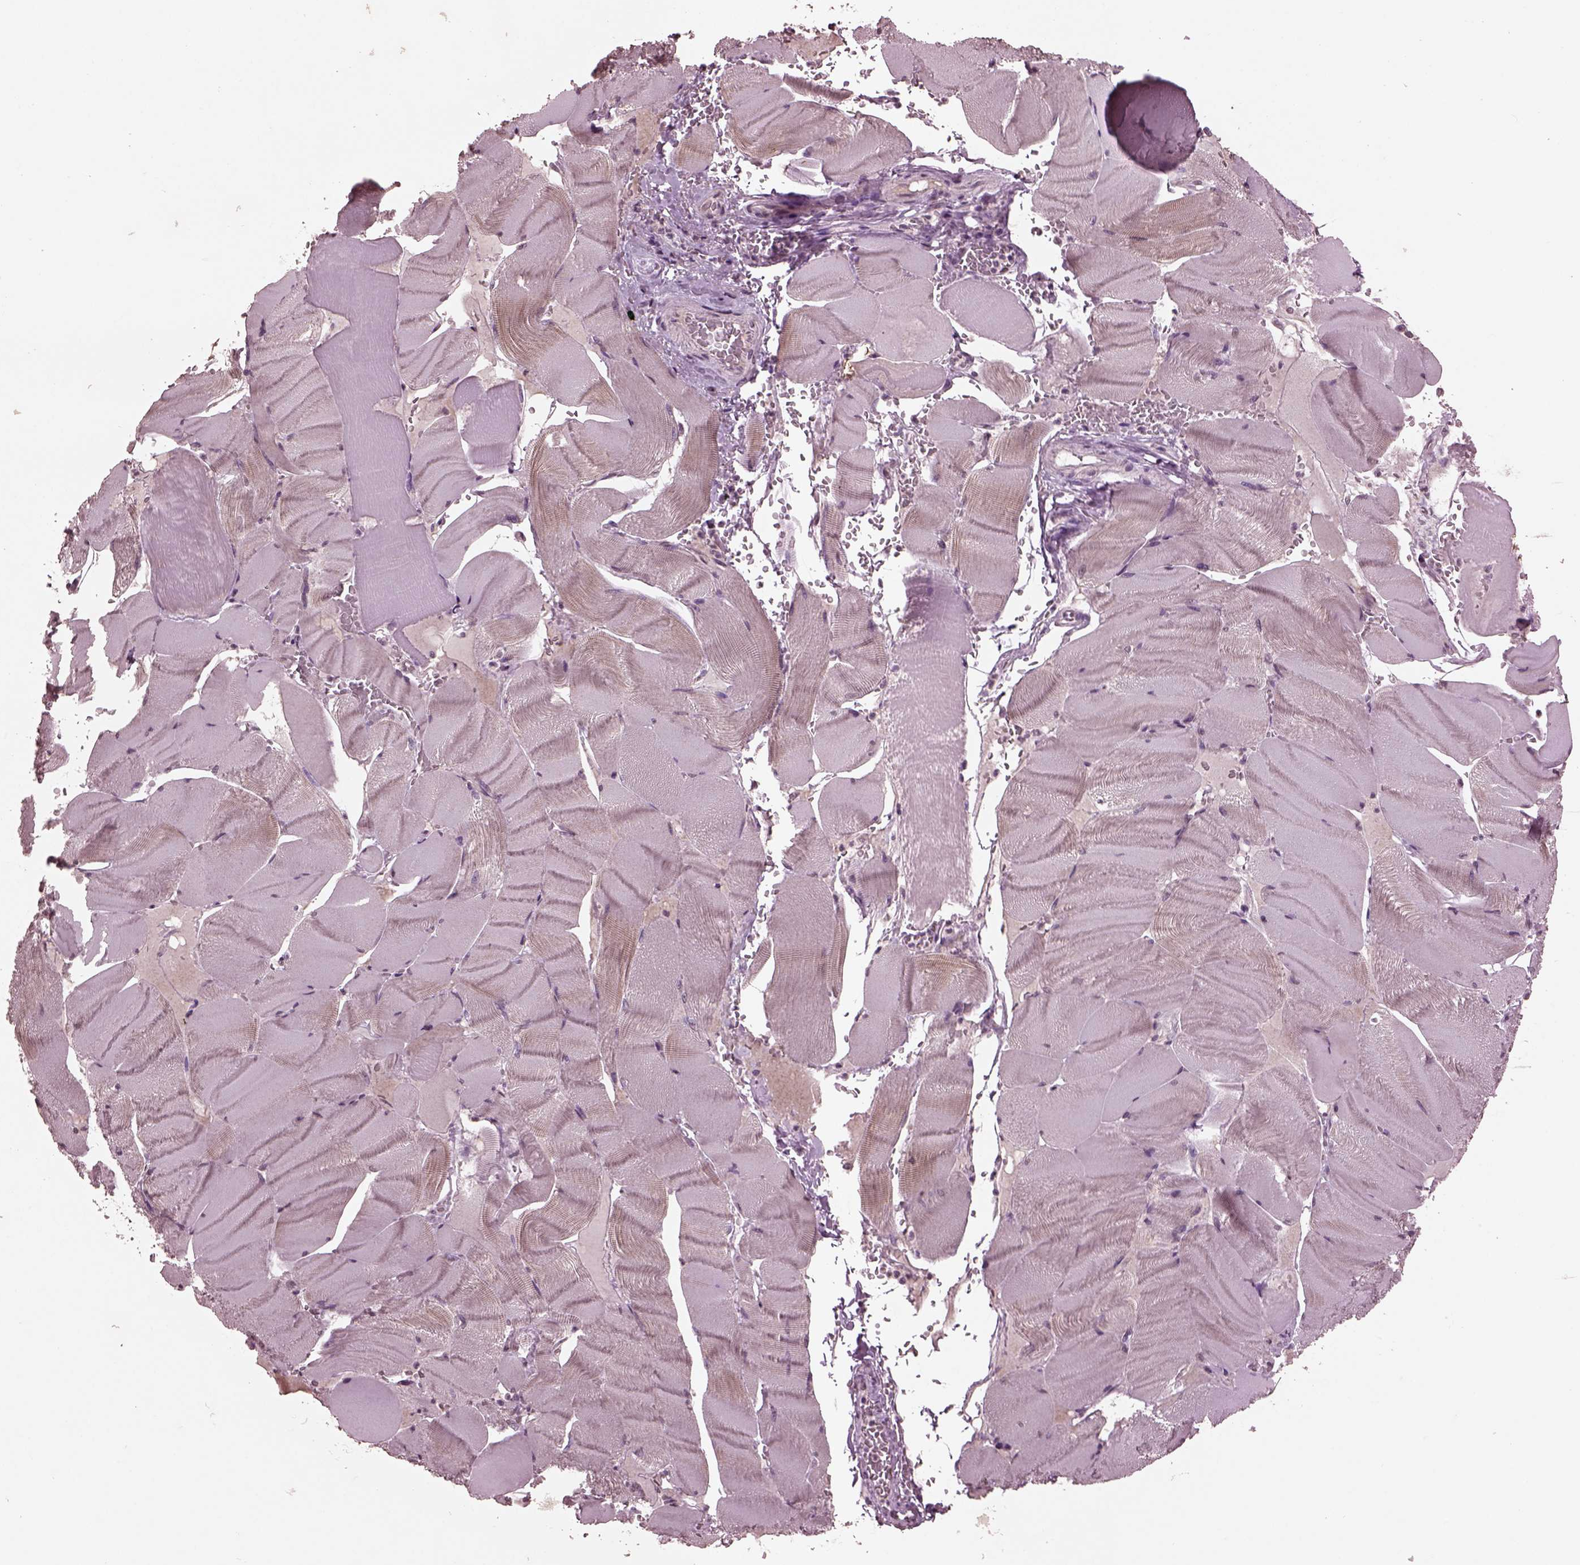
{"staining": {"intensity": "weak", "quantity": "<25%", "location": "cytoplasmic/membranous"}, "tissue": "skeletal muscle", "cell_type": "Myocytes", "image_type": "normal", "snomed": [{"axis": "morphology", "description": "Normal tissue, NOS"}, {"axis": "topography", "description": "Skeletal muscle"}], "caption": "Human skeletal muscle stained for a protein using IHC exhibits no staining in myocytes.", "gene": "IL18RAP", "patient": {"sex": "male", "age": 56}}